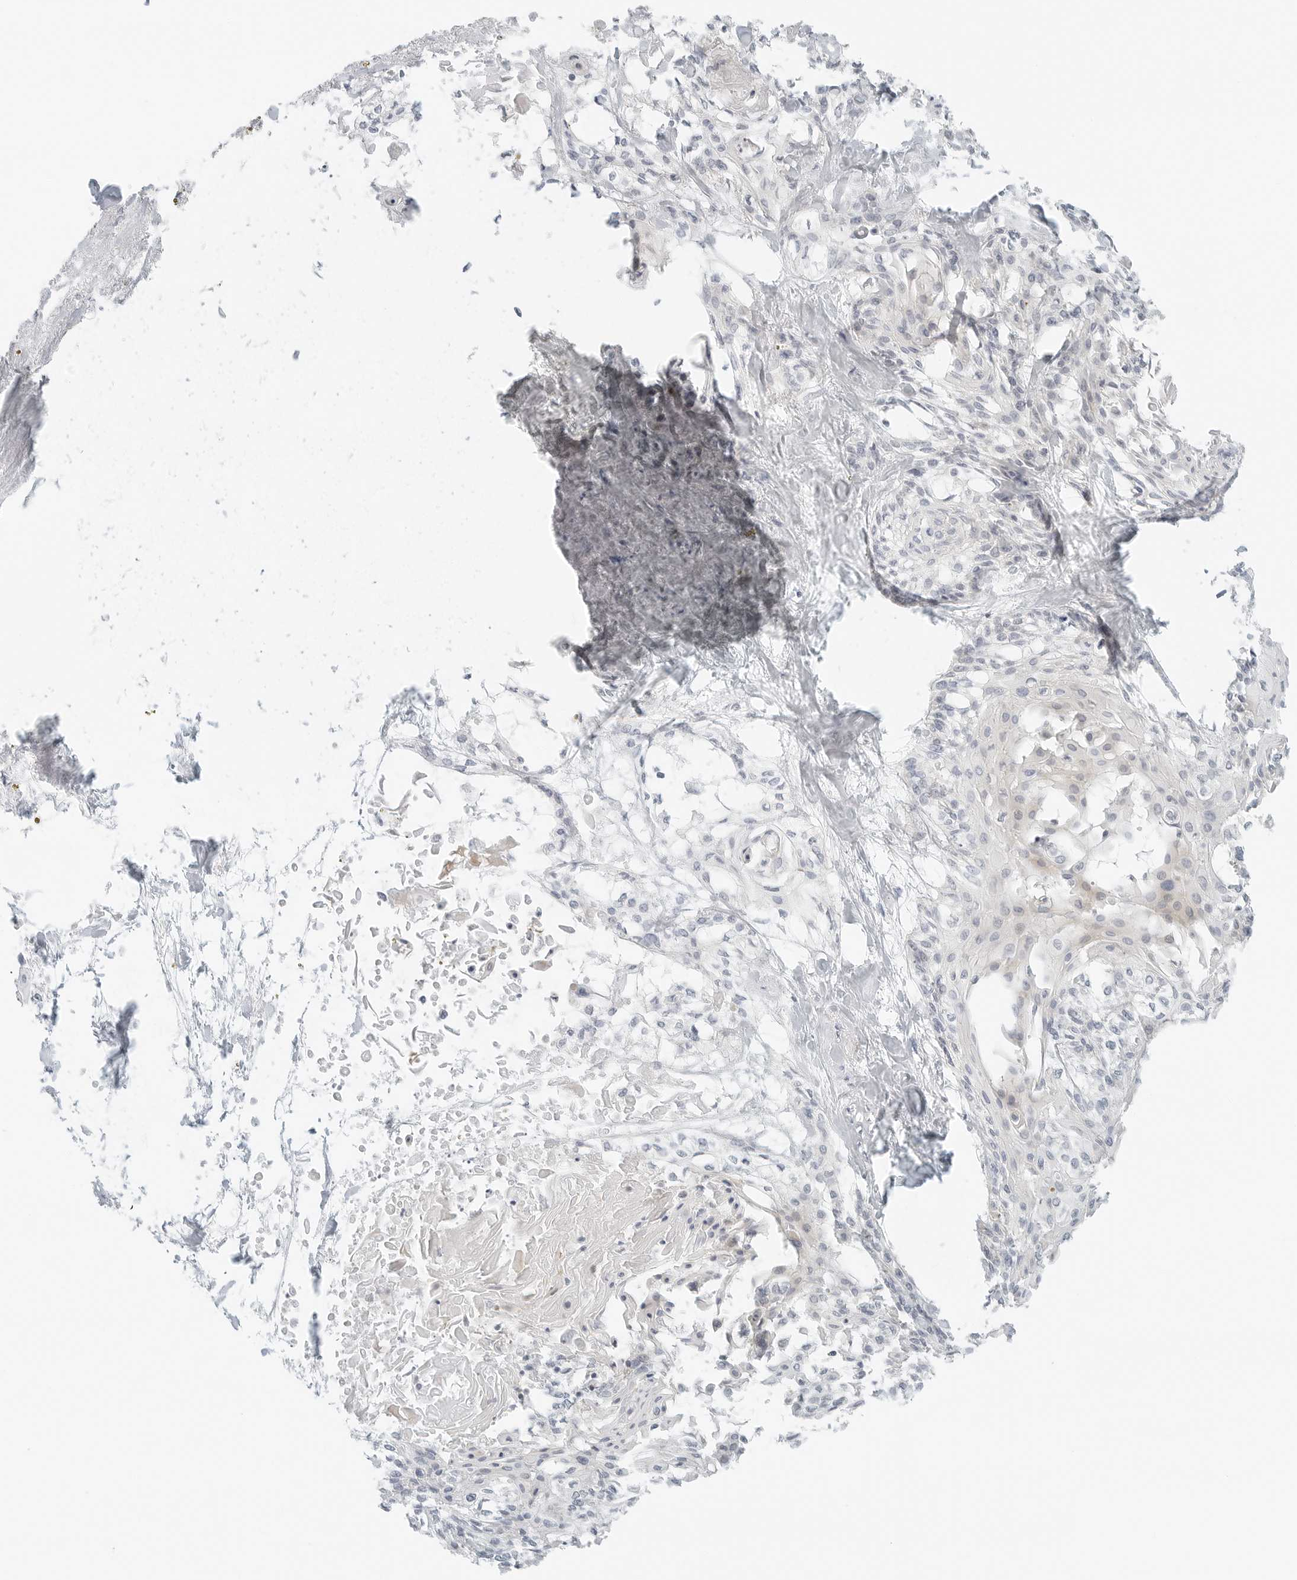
{"staining": {"intensity": "negative", "quantity": "none", "location": "none"}, "tissue": "cervical cancer", "cell_type": "Tumor cells", "image_type": "cancer", "snomed": [{"axis": "morphology", "description": "Squamous cell carcinoma, NOS"}, {"axis": "topography", "description": "Cervix"}], "caption": "Cervical squamous cell carcinoma was stained to show a protein in brown. There is no significant staining in tumor cells. (DAB immunohistochemistry (IHC), high magnification).", "gene": "IQCC", "patient": {"sex": "female", "age": 57}}